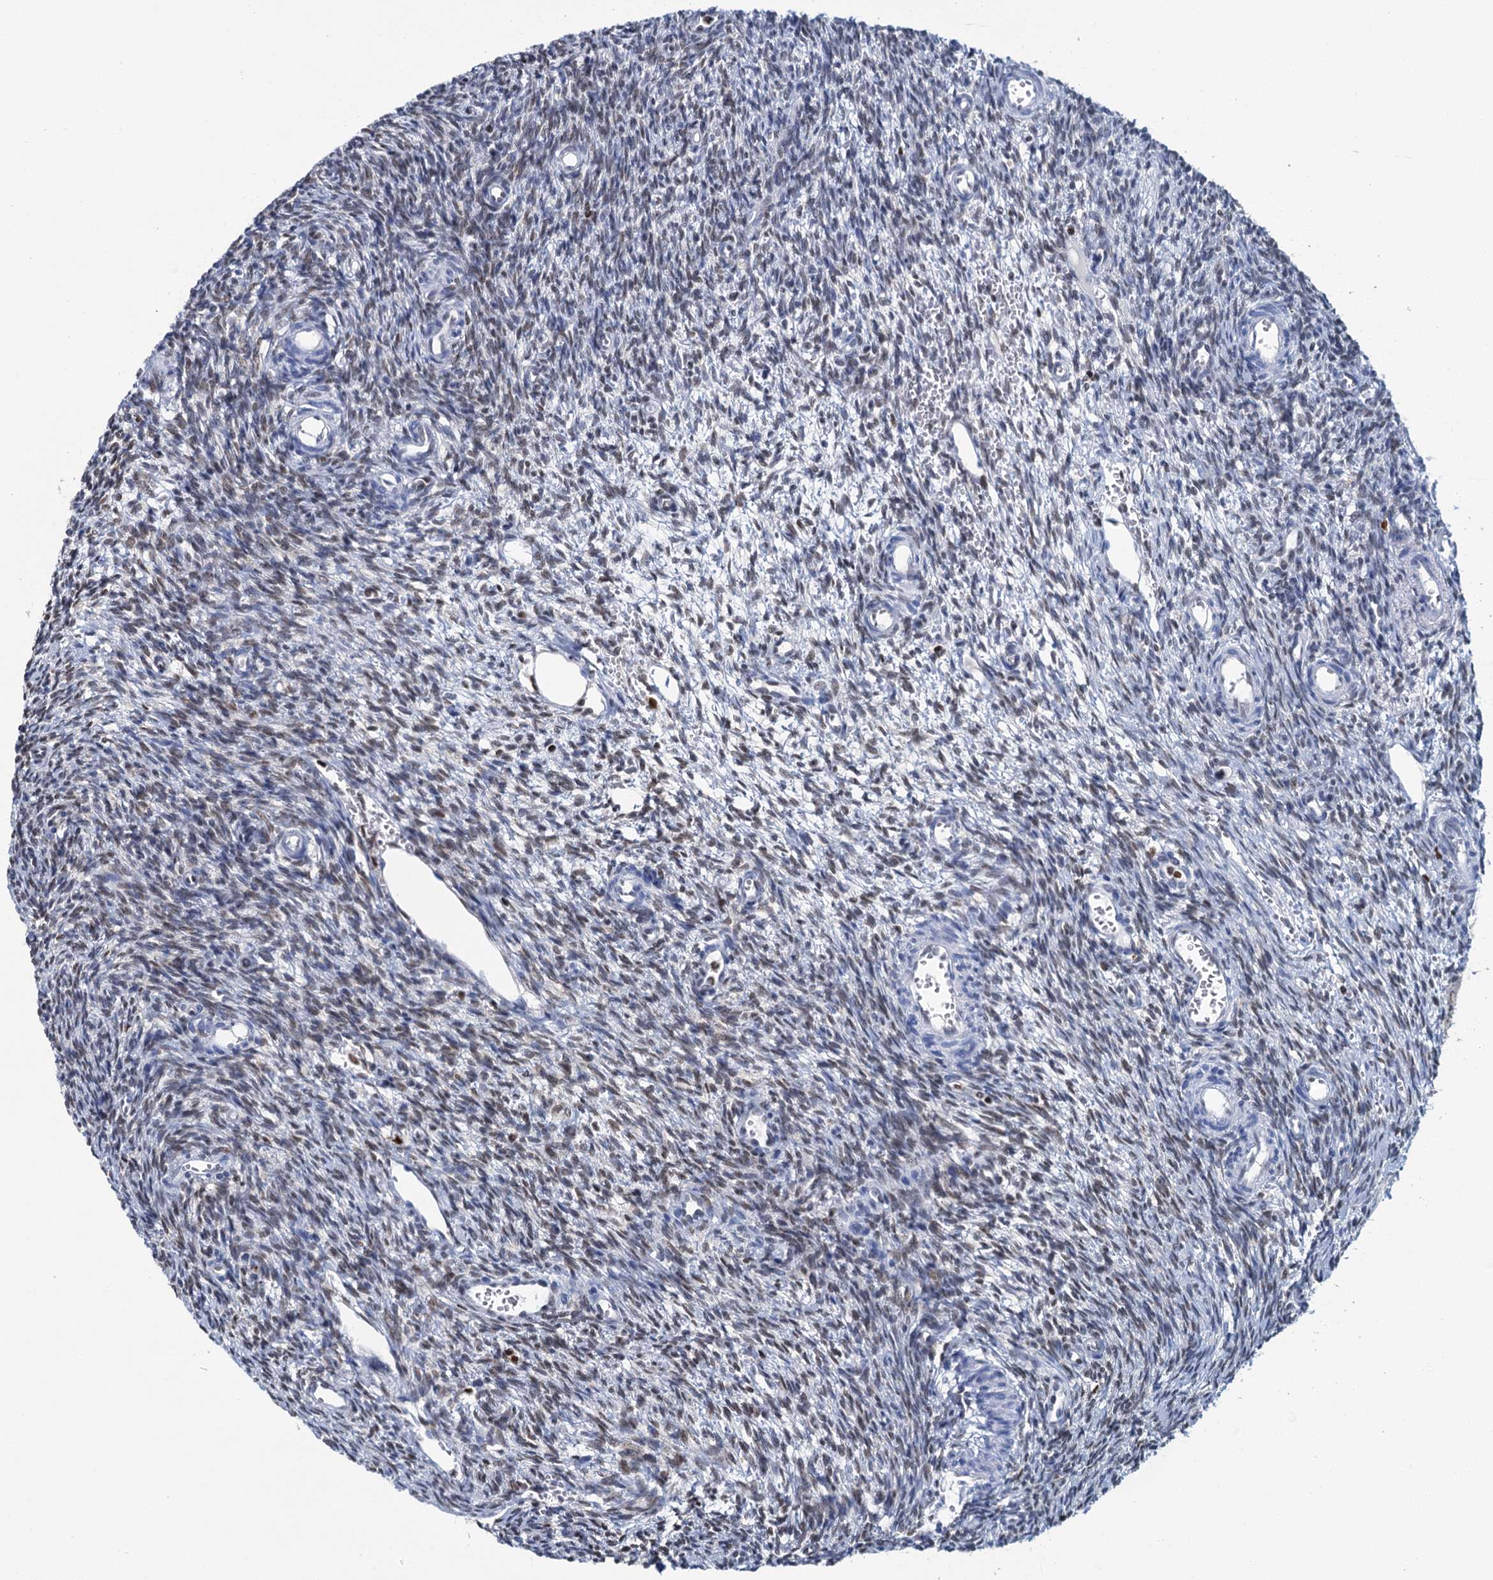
{"staining": {"intensity": "moderate", "quantity": "25%-75%", "location": "nuclear"}, "tissue": "ovary", "cell_type": "Ovarian stroma cells", "image_type": "normal", "snomed": [{"axis": "morphology", "description": "Normal tissue, NOS"}, {"axis": "topography", "description": "Ovary"}], "caption": "IHC photomicrograph of unremarkable ovary: ovary stained using IHC displays medium levels of moderate protein expression localized specifically in the nuclear of ovarian stroma cells, appearing as a nuclear brown color.", "gene": "CELF2", "patient": {"sex": "female", "age": 39}}